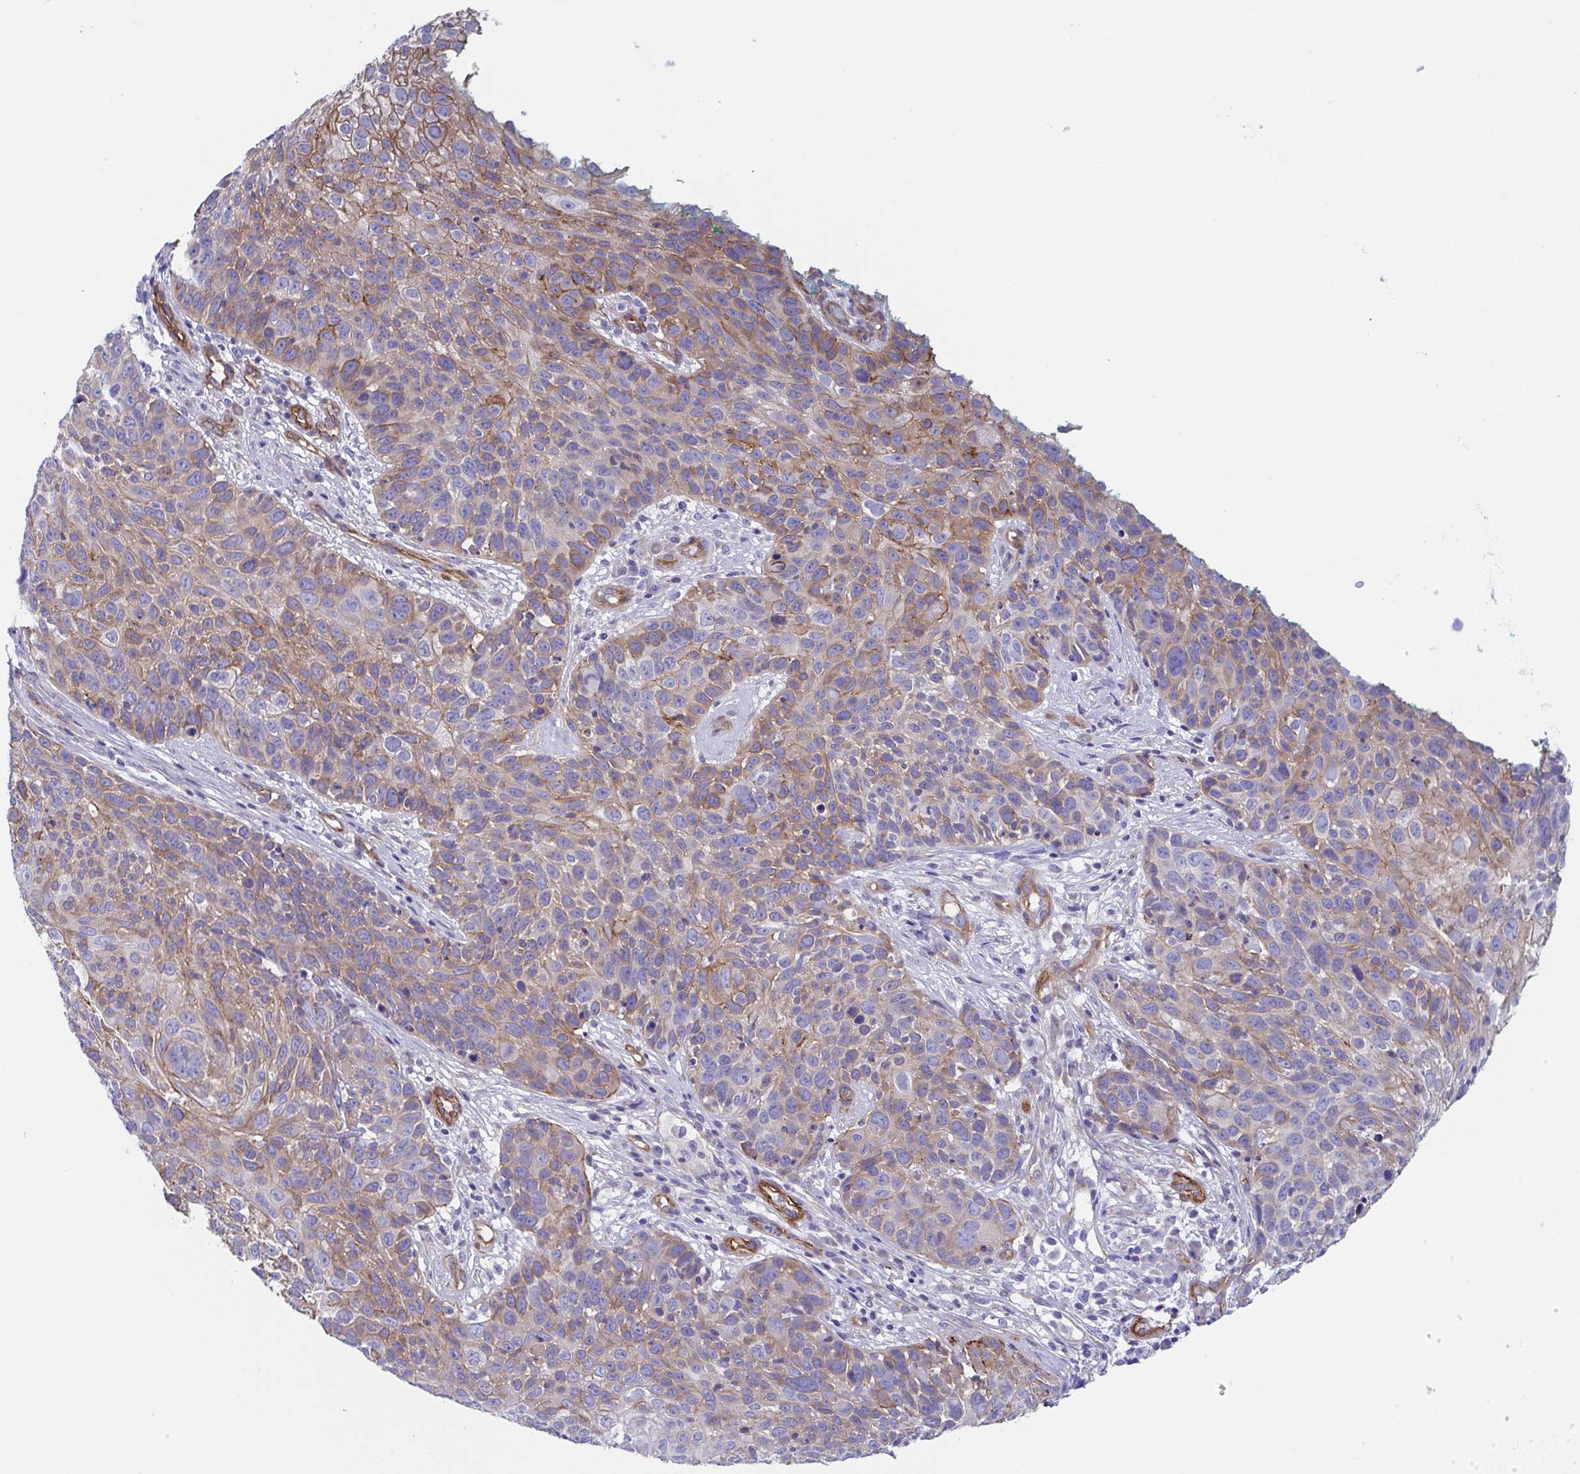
{"staining": {"intensity": "moderate", "quantity": "25%-75%", "location": "cytoplasmic/membranous"}, "tissue": "skin cancer", "cell_type": "Tumor cells", "image_type": "cancer", "snomed": [{"axis": "morphology", "description": "Squamous cell carcinoma, NOS"}, {"axis": "topography", "description": "Skin"}], "caption": "The histopathology image demonstrates a brown stain indicating the presence of a protein in the cytoplasmic/membranous of tumor cells in skin cancer. The protein is stained brown, and the nuclei are stained in blue (DAB IHC with brightfield microscopy, high magnification).", "gene": "TRAM2", "patient": {"sex": "male", "age": 92}}